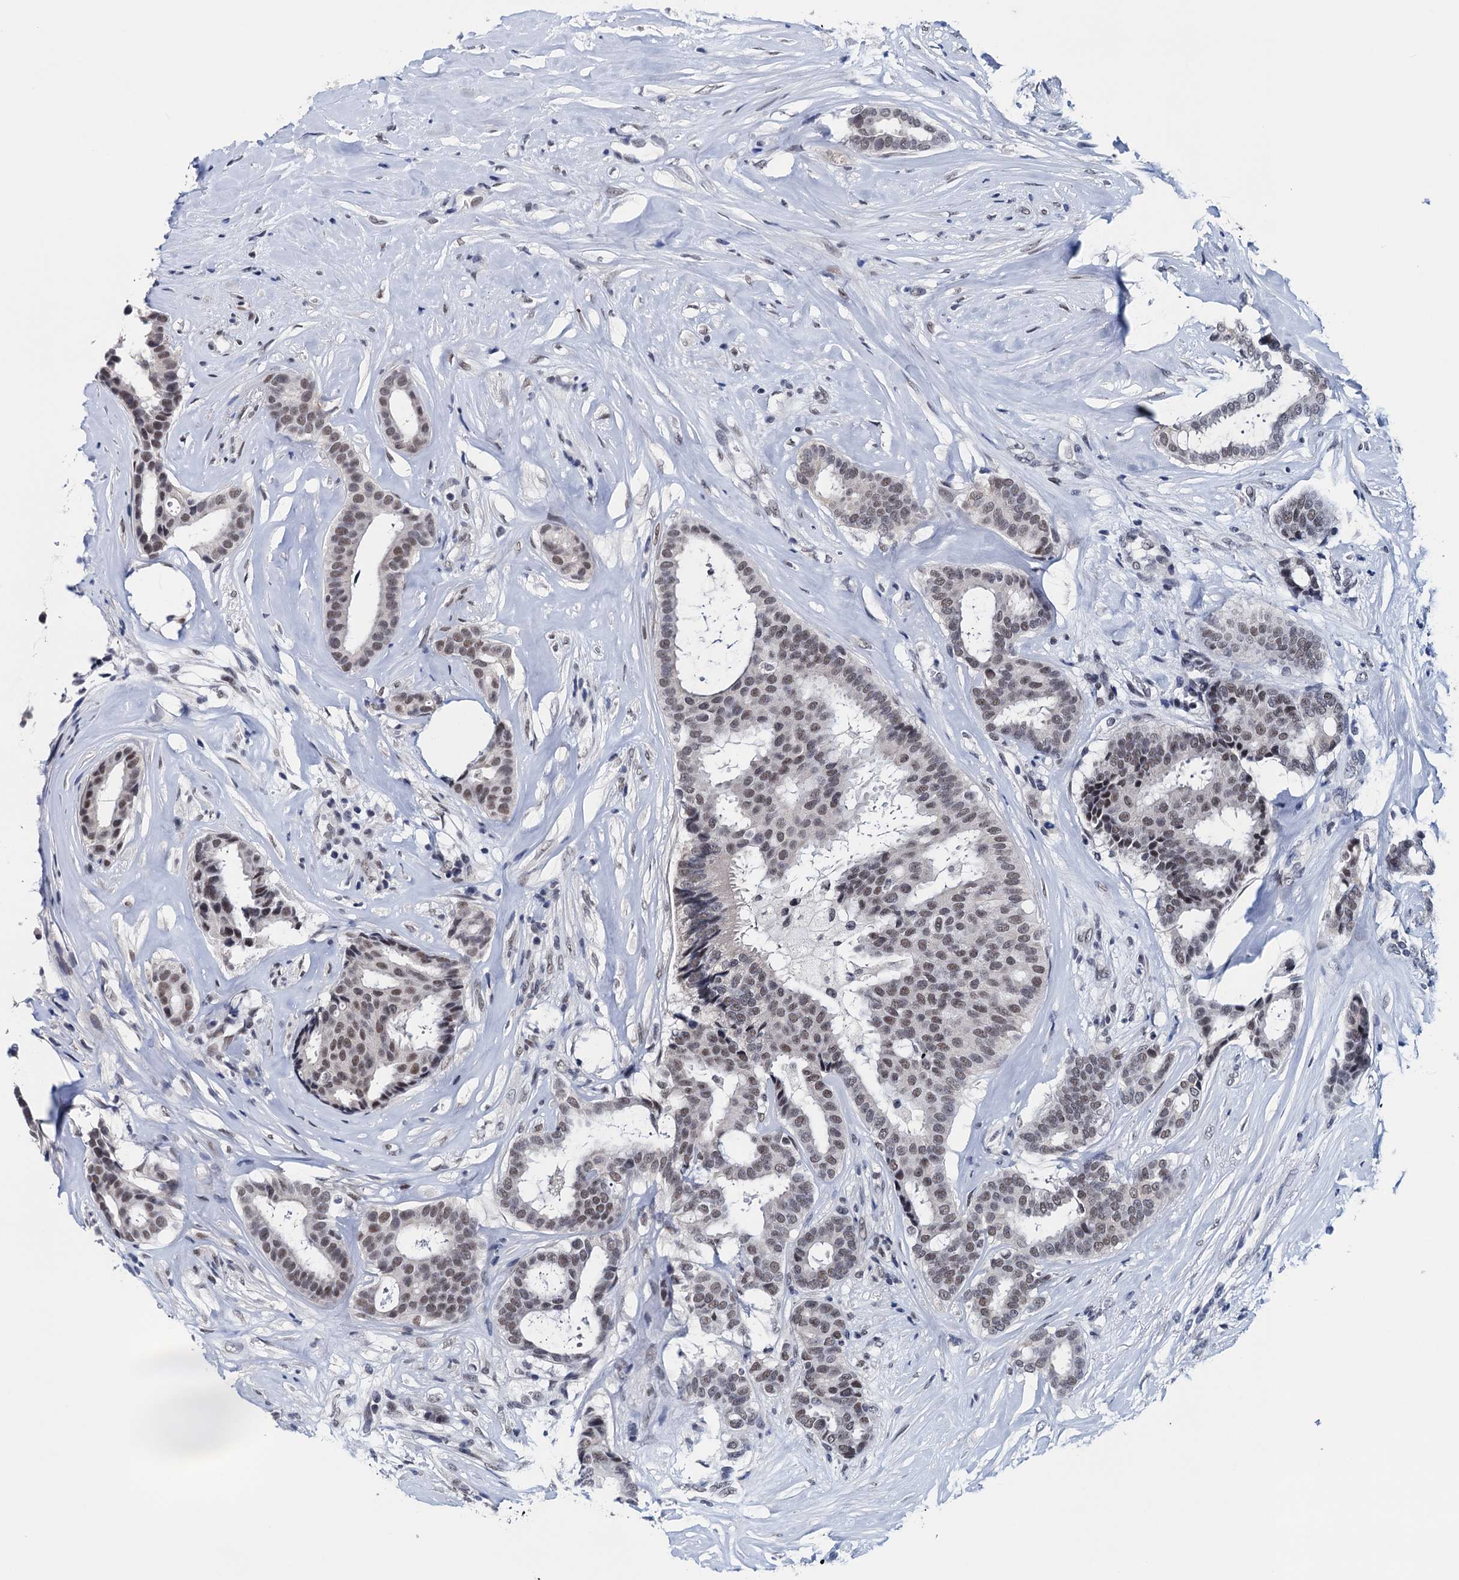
{"staining": {"intensity": "weak", "quantity": ">75%", "location": "nuclear"}, "tissue": "breast cancer", "cell_type": "Tumor cells", "image_type": "cancer", "snomed": [{"axis": "morphology", "description": "Duct carcinoma"}, {"axis": "topography", "description": "Breast"}], "caption": "Protein expression analysis of breast intraductal carcinoma shows weak nuclear staining in about >75% of tumor cells.", "gene": "FNBP4", "patient": {"sex": "female", "age": 75}}